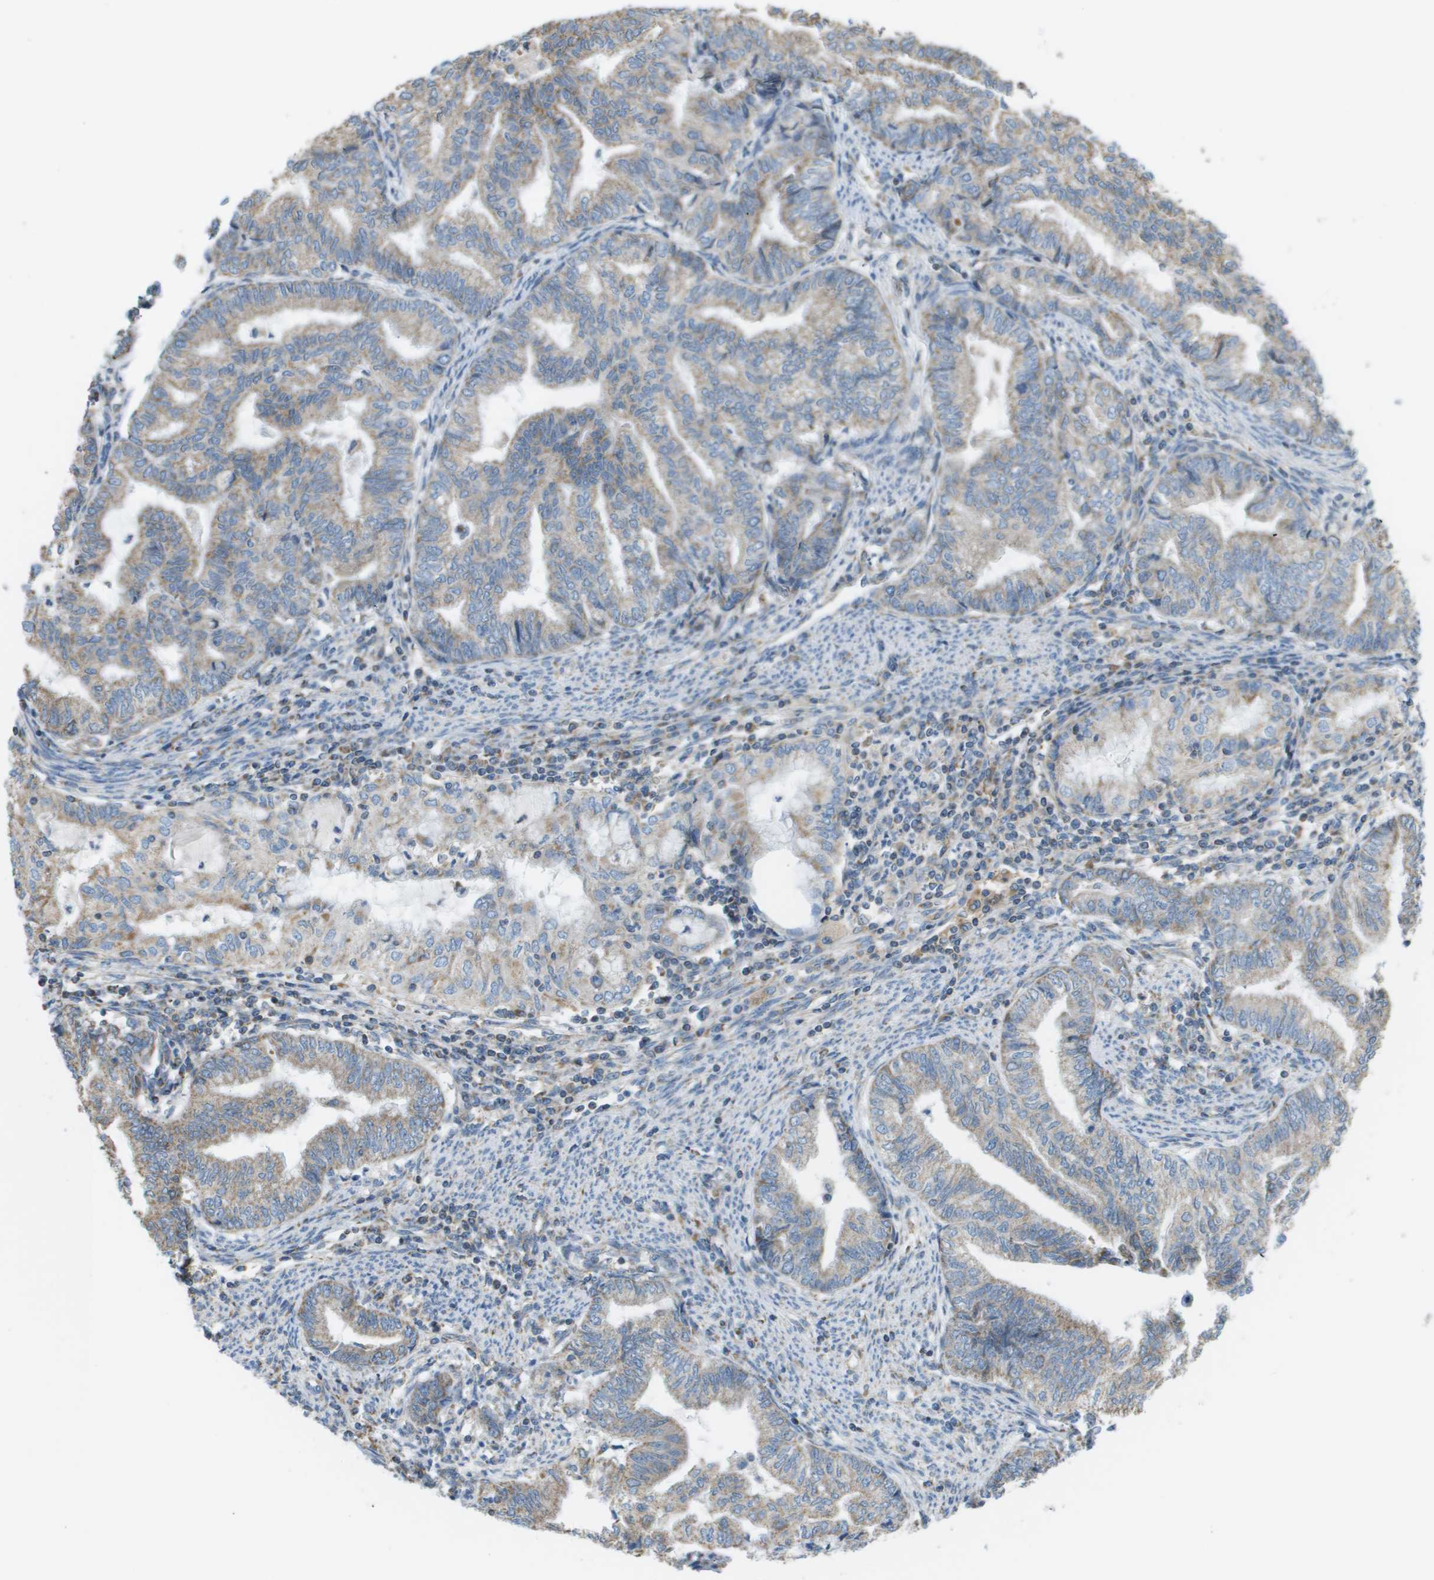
{"staining": {"intensity": "weak", "quantity": ">75%", "location": "cytoplasmic/membranous"}, "tissue": "endometrial cancer", "cell_type": "Tumor cells", "image_type": "cancer", "snomed": [{"axis": "morphology", "description": "Adenocarcinoma, NOS"}, {"axis": "topography", "description": "Endometrium"}], "caption": "This photomicrograph displays immunohistochemistry (IHC) staining of human endometrial cancer (adenocarcinoma), with low weak cytoplasmic/membranous expression in about >75% of tumor cells.", "gene": "TAOK3", "patient": {"sex": "female", "age": 79}}